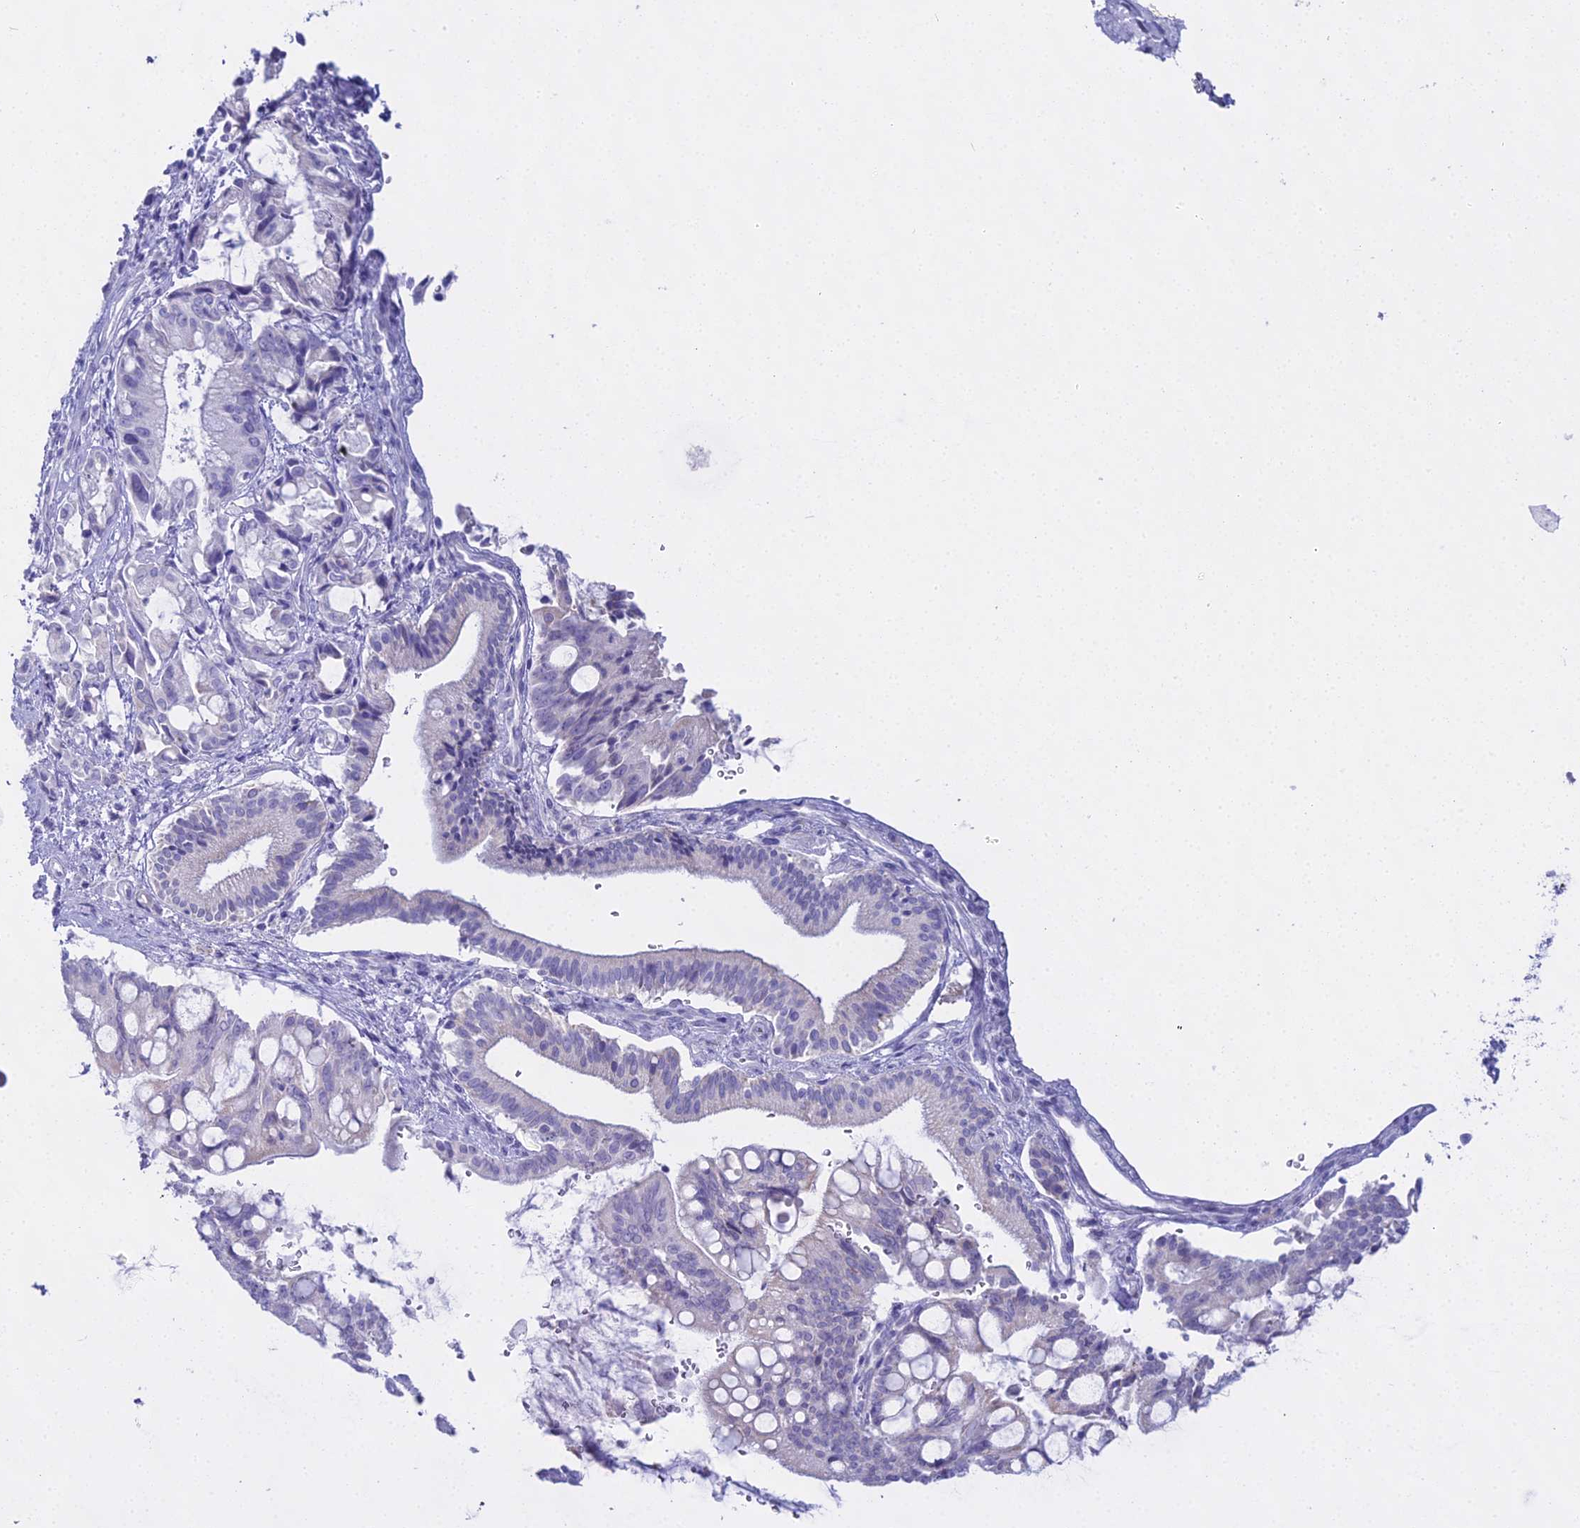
{"staining": {"intensity": "negative", "quantity": "none", "location": "none"}, "tissue": "pancreatic cancer", "cell_type": "Tumor cells", "image_type": "cancer", "snomed": [{"axis": "morphology", "description": "Adenocarcinoma, NOS"}, {"axis": "topography", "description": "Pancreas"}], "caption": "Tumor cells show no significant expression in adenocarcinoma (pancreatic).", "gene": "CGB2", "patient": {"sex": "male", "age": 68}}